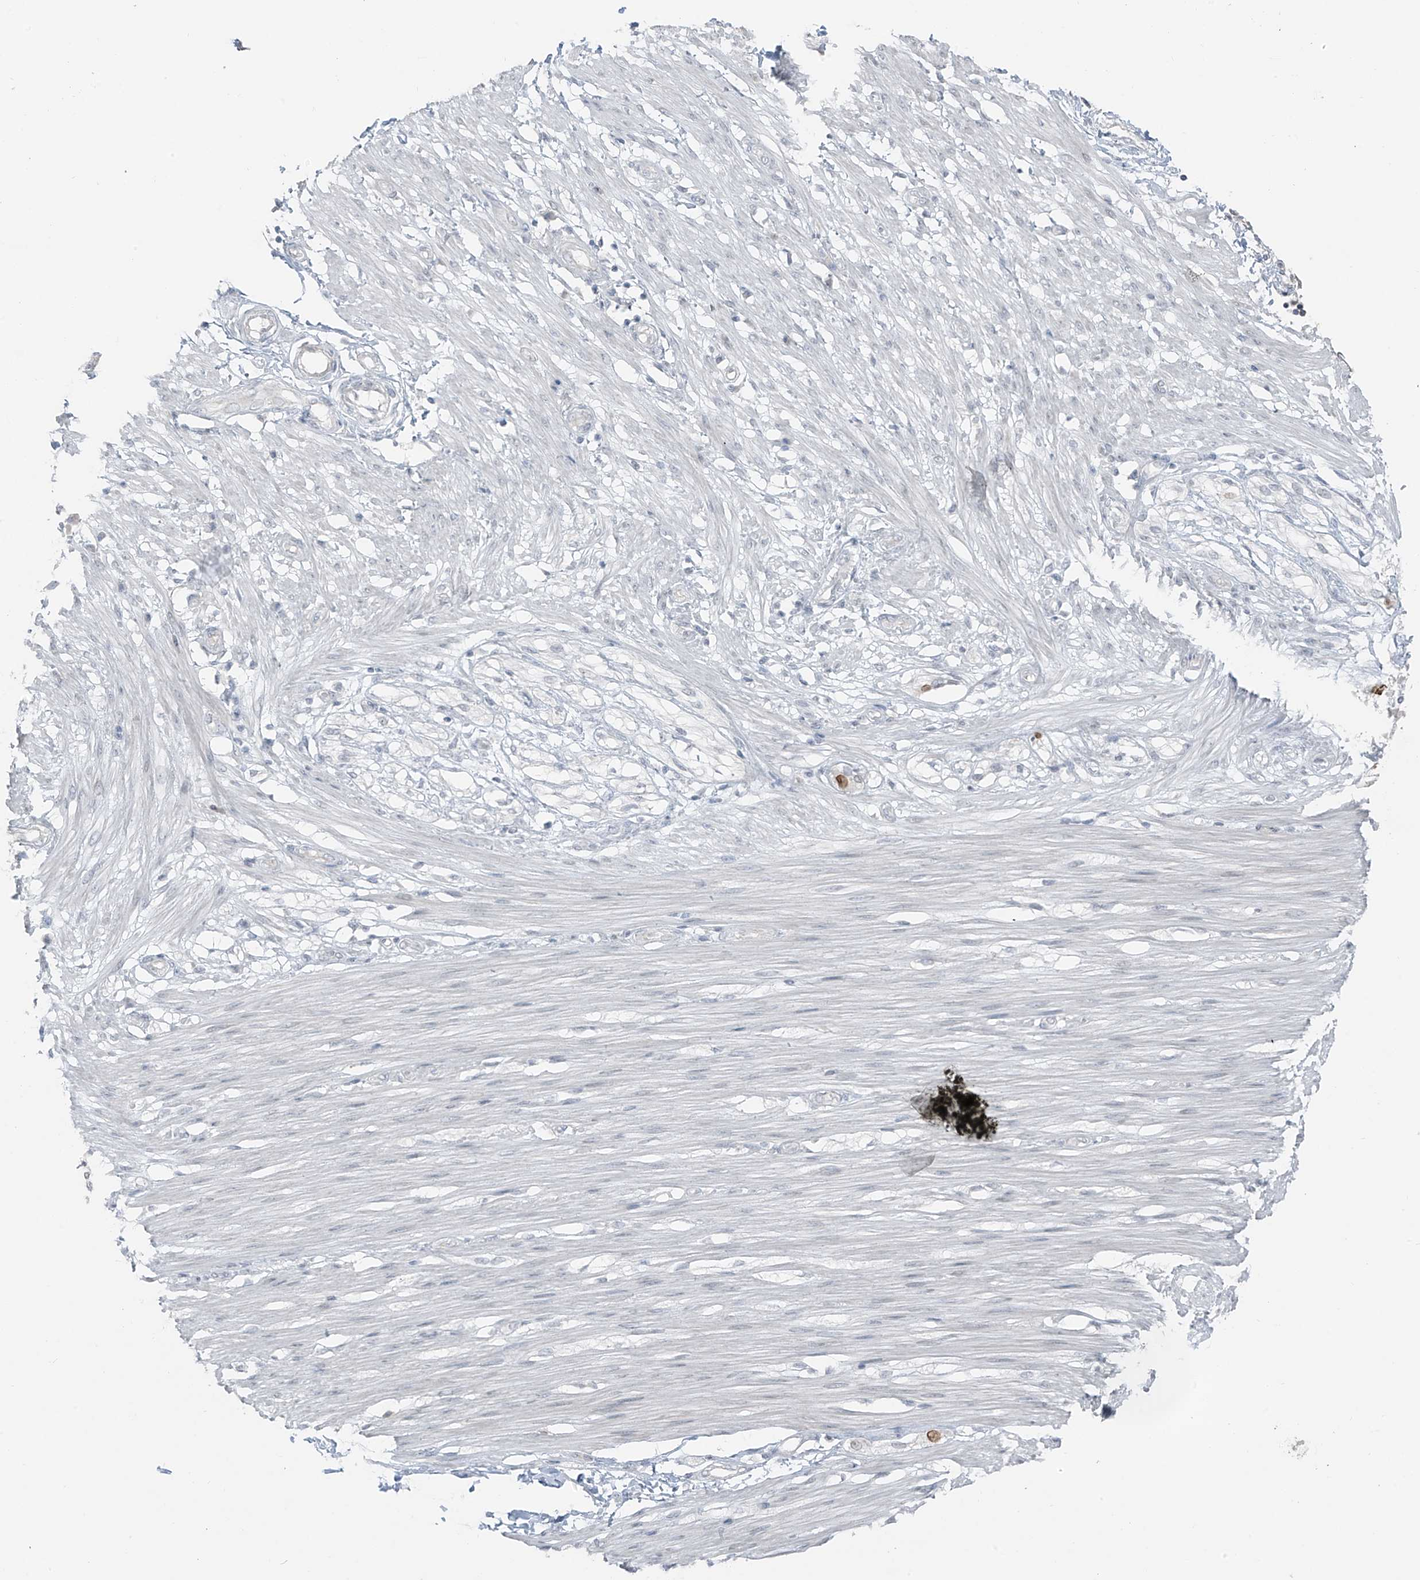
{"staining": {"intensity": "moderate", "quantity": "<25%", "location": "nuclear"}, "tissue": "smooth muscle", "cell_type": "Smooth muscle cells", "image_type": "normal", "snomed": [{"axis": "morphology", "description": "Normal tissue, NOS"}, {"axis": "morphology", "description": "Adenocarcinoma, NOS"}, {"axis": "topography", "description": "Colon"}, {"axis": "topography", "description": "Peripheral nerve tissue"}], "caption": "Immunohistochemistry micrograph of benign smooth muscle: human smooth muscle stained using IHC reveals low levels of moderate protein expression localized specifically in the nuclear of smooth muscle cells, appearing as a nuclear brown color.", "gene": "PRDM6", "patient": {"sex": "male", "age": 14}}